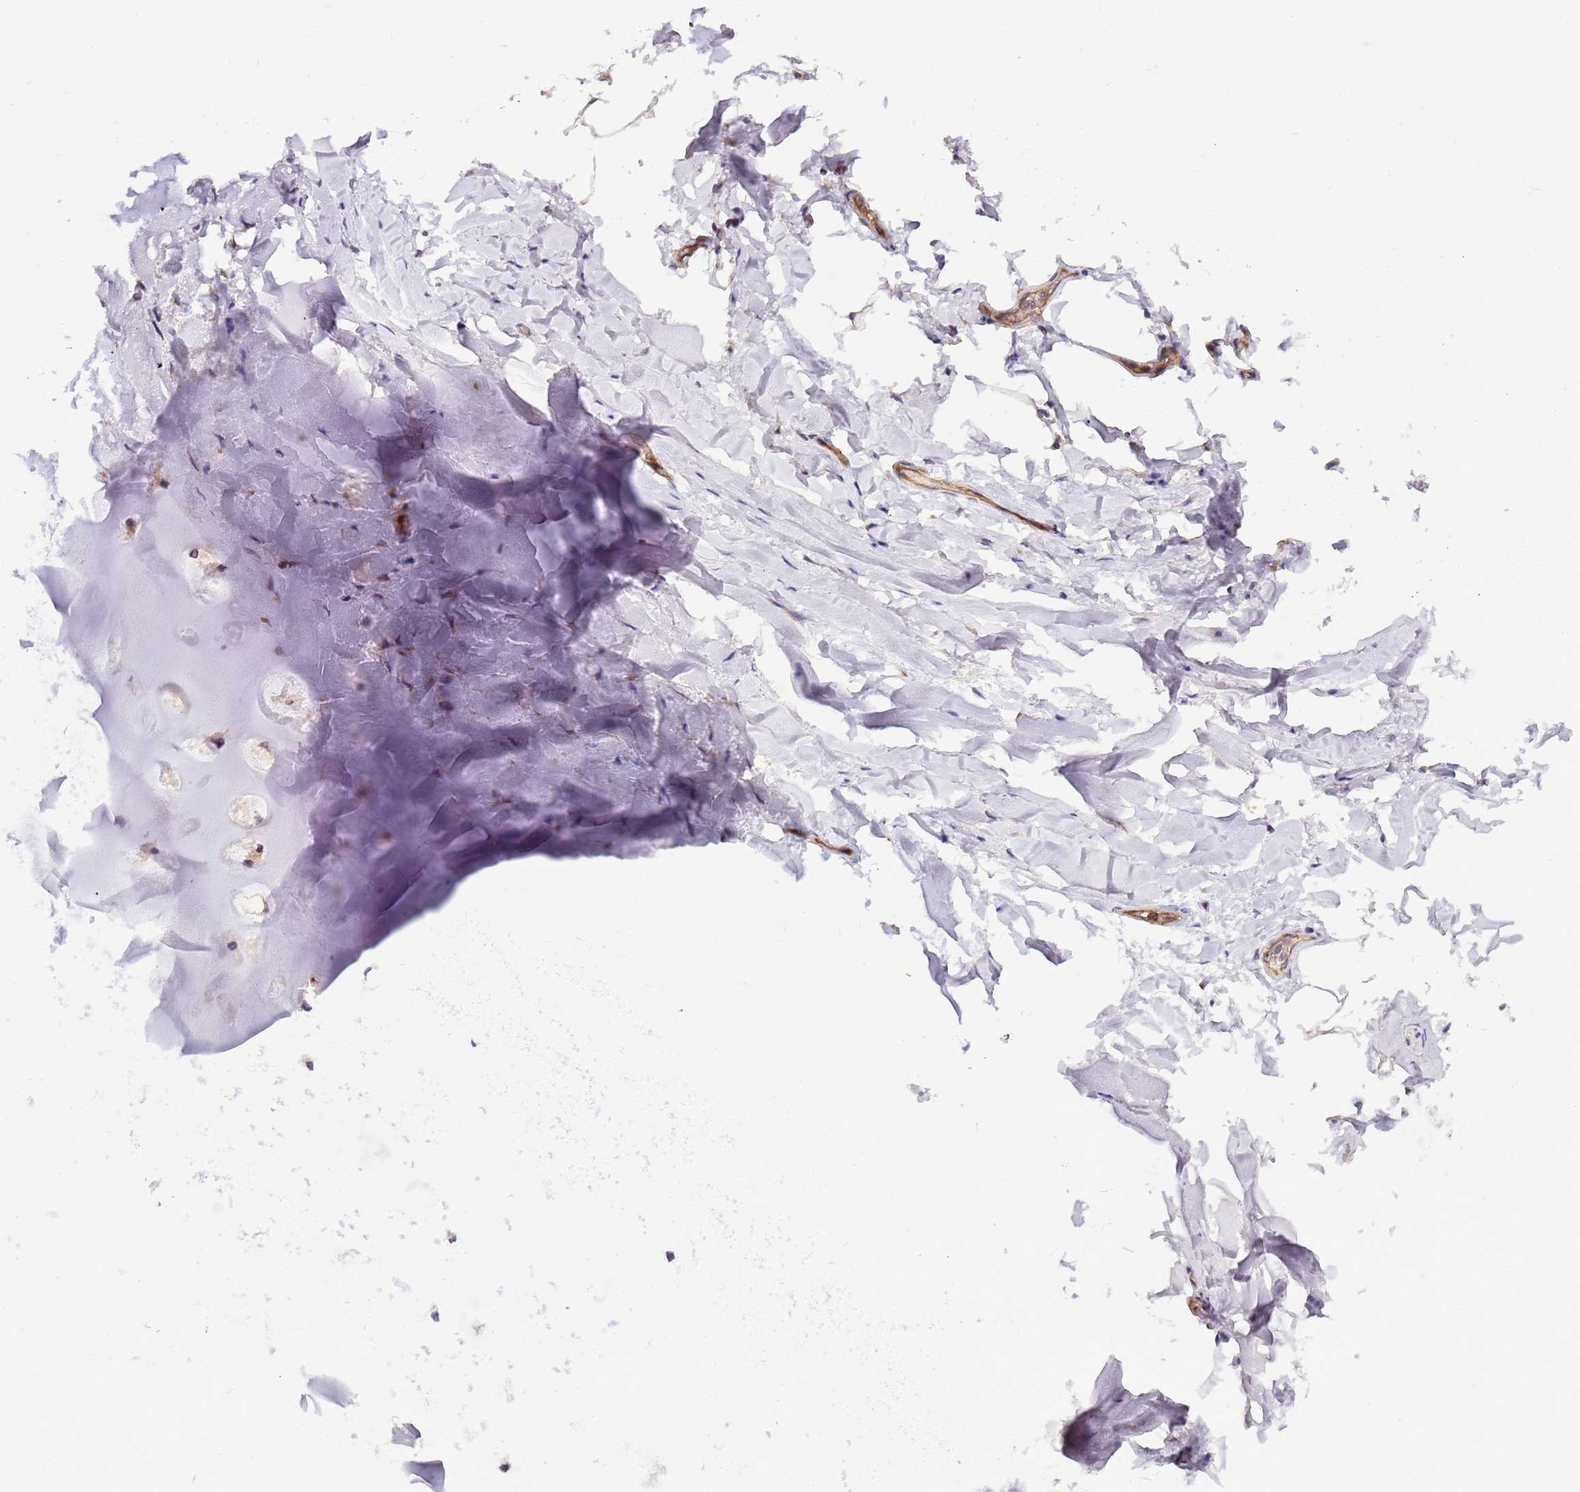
{"staining": {"intensity": "weak", "quantity": "25%-75%", "location": "cytoplasmic/membranous"}, "tissue": "soft tissue", "cell_type": "Chondrocytes", "image_type": "normal", "snomed": [{"axis": "morphology", "description": "Normal tissue, NOS"}, {"axis": "topography", "description": "Lymph node"}, {"axis": "topography", "description": "Cartilage tissue"}, {"axis": "topography", "description": "Bronchus"}], "caption": "The image demonstrates immunohistochemical staining of unremarkable soft tissue. There is weak cytoplasmic/membranous staining is identified in approximately 25%-75% of chondrocytes. The staining was performed using DAB (3,3'-diaminobenzidine) to visualize the protein expression in brown, while the nuclei were stained in blue with hematoxylin (Magnification: 20x).", "gene": "LAMB4", "patient": {"sex": "male", "age": 63}}